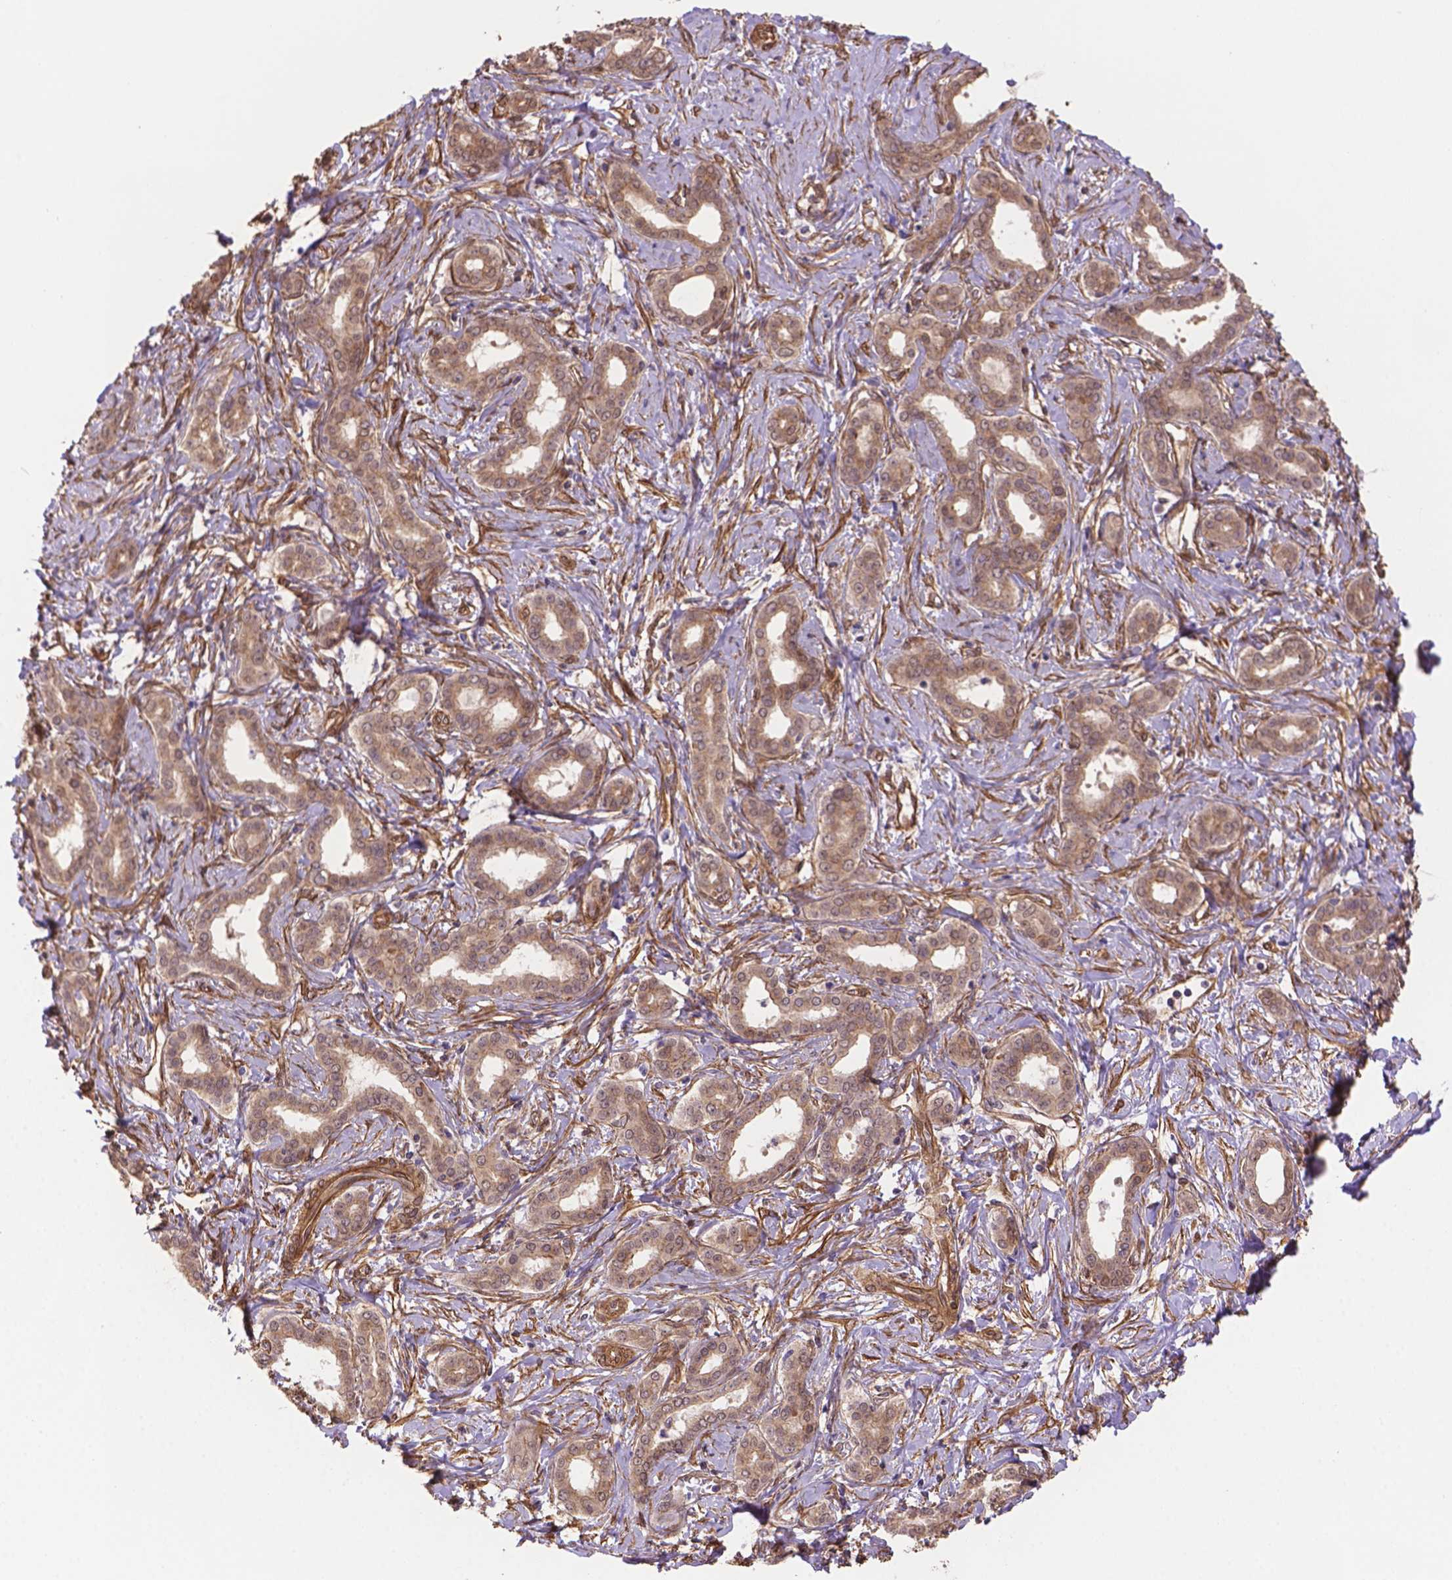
{"staining": {"intensity": "weak", "quantity": ">75%", "location": "cytoplasmic/membranous"}, "tissue": "liver cancer", "cell_type": "Tumor cells", "image_type": "cancer", "snomed": [{"axis": "morphology", "description": "Cholangiocarcinoma"}, {"axis": "topography", "description": "Liver"}], "caption": "Immunohistochemistry (IHC) staining of liver cancer, which exhibits low levels of weak cytoplasmic/membranous staining in about >75% of tumor cells indicating weak cytoplasmic/membranous protein expression. The staining was performed using DAB (brown) for protein detection and nuclei were counterstained in hematoxylin (blue).", "gene": "YAP1", "patient": {"sex": "female", "age": 47}}